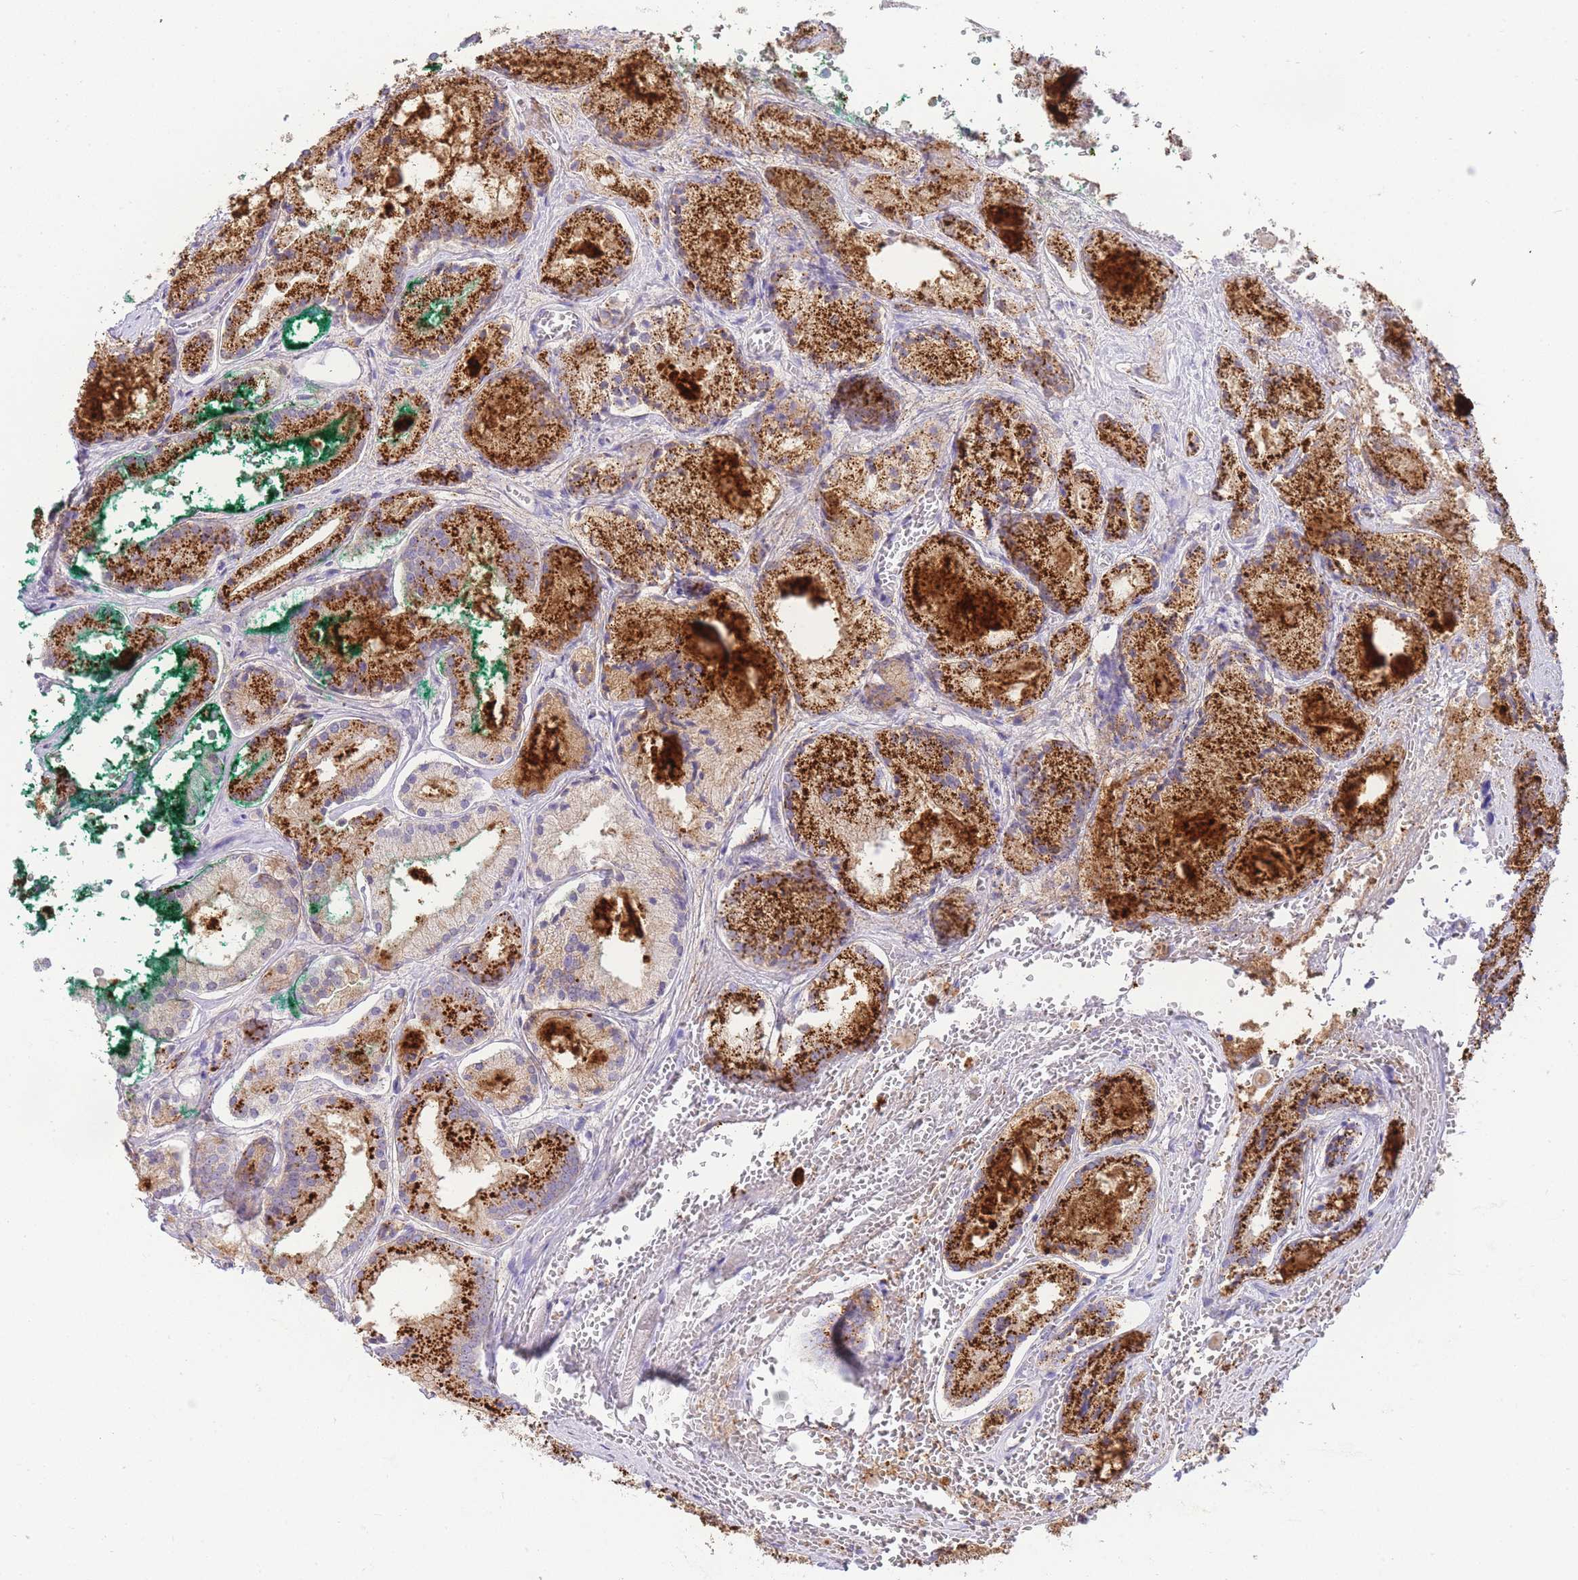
{"staining": {"intensity": "moderate", "quantity": ">75%", "location": "cytoplasmic/membranous"}, "tissue": "prostate cancer", "cell_type": "Tumor cells", "image_type": "cancer", "snomed": [{"axis": "morphology", "description": "Adenocarcinoma, High grade"}, {"axis": "topography", "description": "Prostate"}], "caption": "There is medium levels of moderate cytoplasmic/membranous positivity in tumor cells of prostate cancer (high-grade adenocarcinoma), as demonstrated by immunohistochemical staining (brown color).", "gene": "DPP4", "patient": {"sex": "male", "age": 67}}